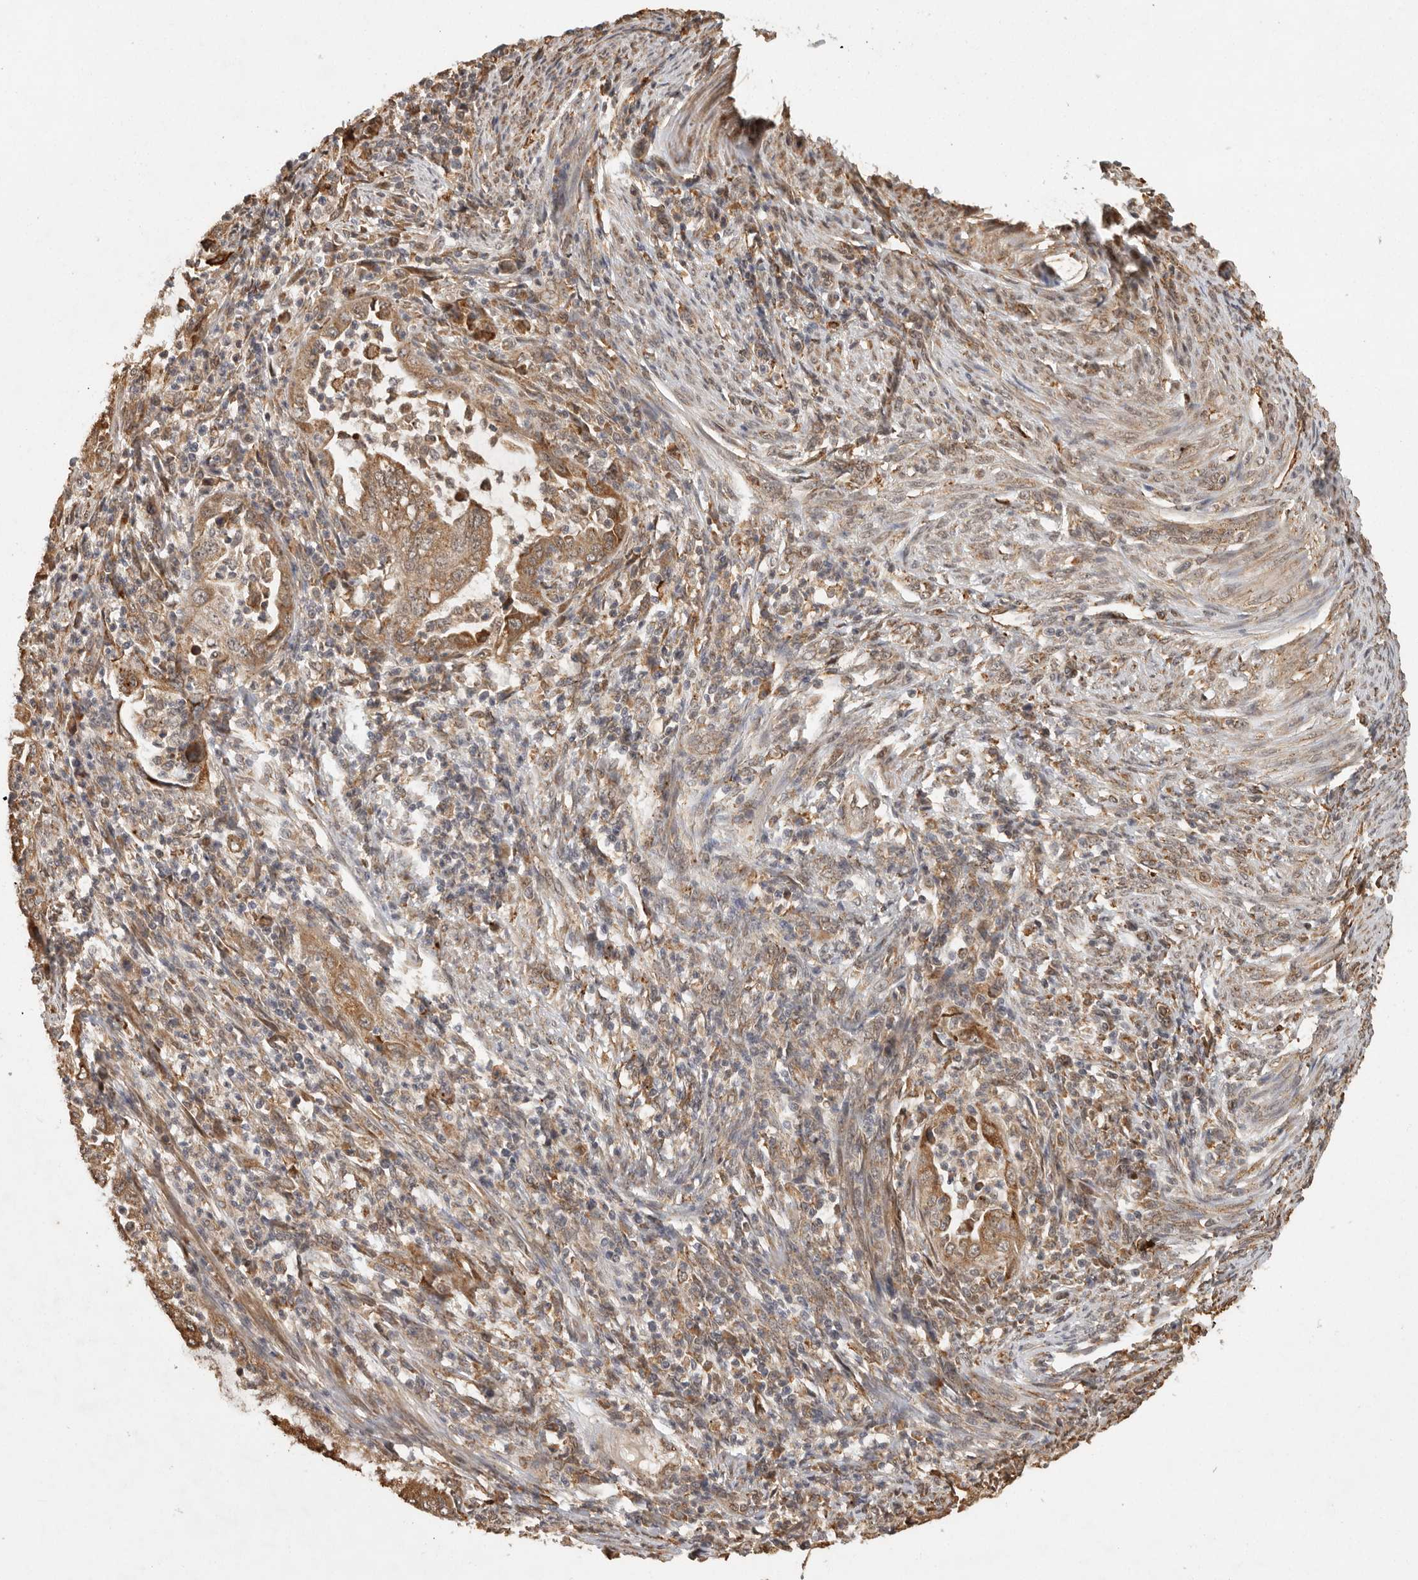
{"staining": {"intensity": "moderate", "quantity": ">75%", "location": "cytoplasmic/membranous"}, "tissue": "endometrial cancer", "cell_type": "Tumor cells", "image_type": "cancer", "snomed": [{"axis": "morphology", "description": "Adenocarcinoma, NOS"}, {"axis": "topography", "description": "Endometrium"}], "caption": "An image showing moderate cytoplasmic/membranous expression in approximately >75% of tumor cells in endometrial cancer, as visualized by brown immunohistochemical staining.", "gene": "ZNF83", "patient": {"sex": "female", "age": 51}}